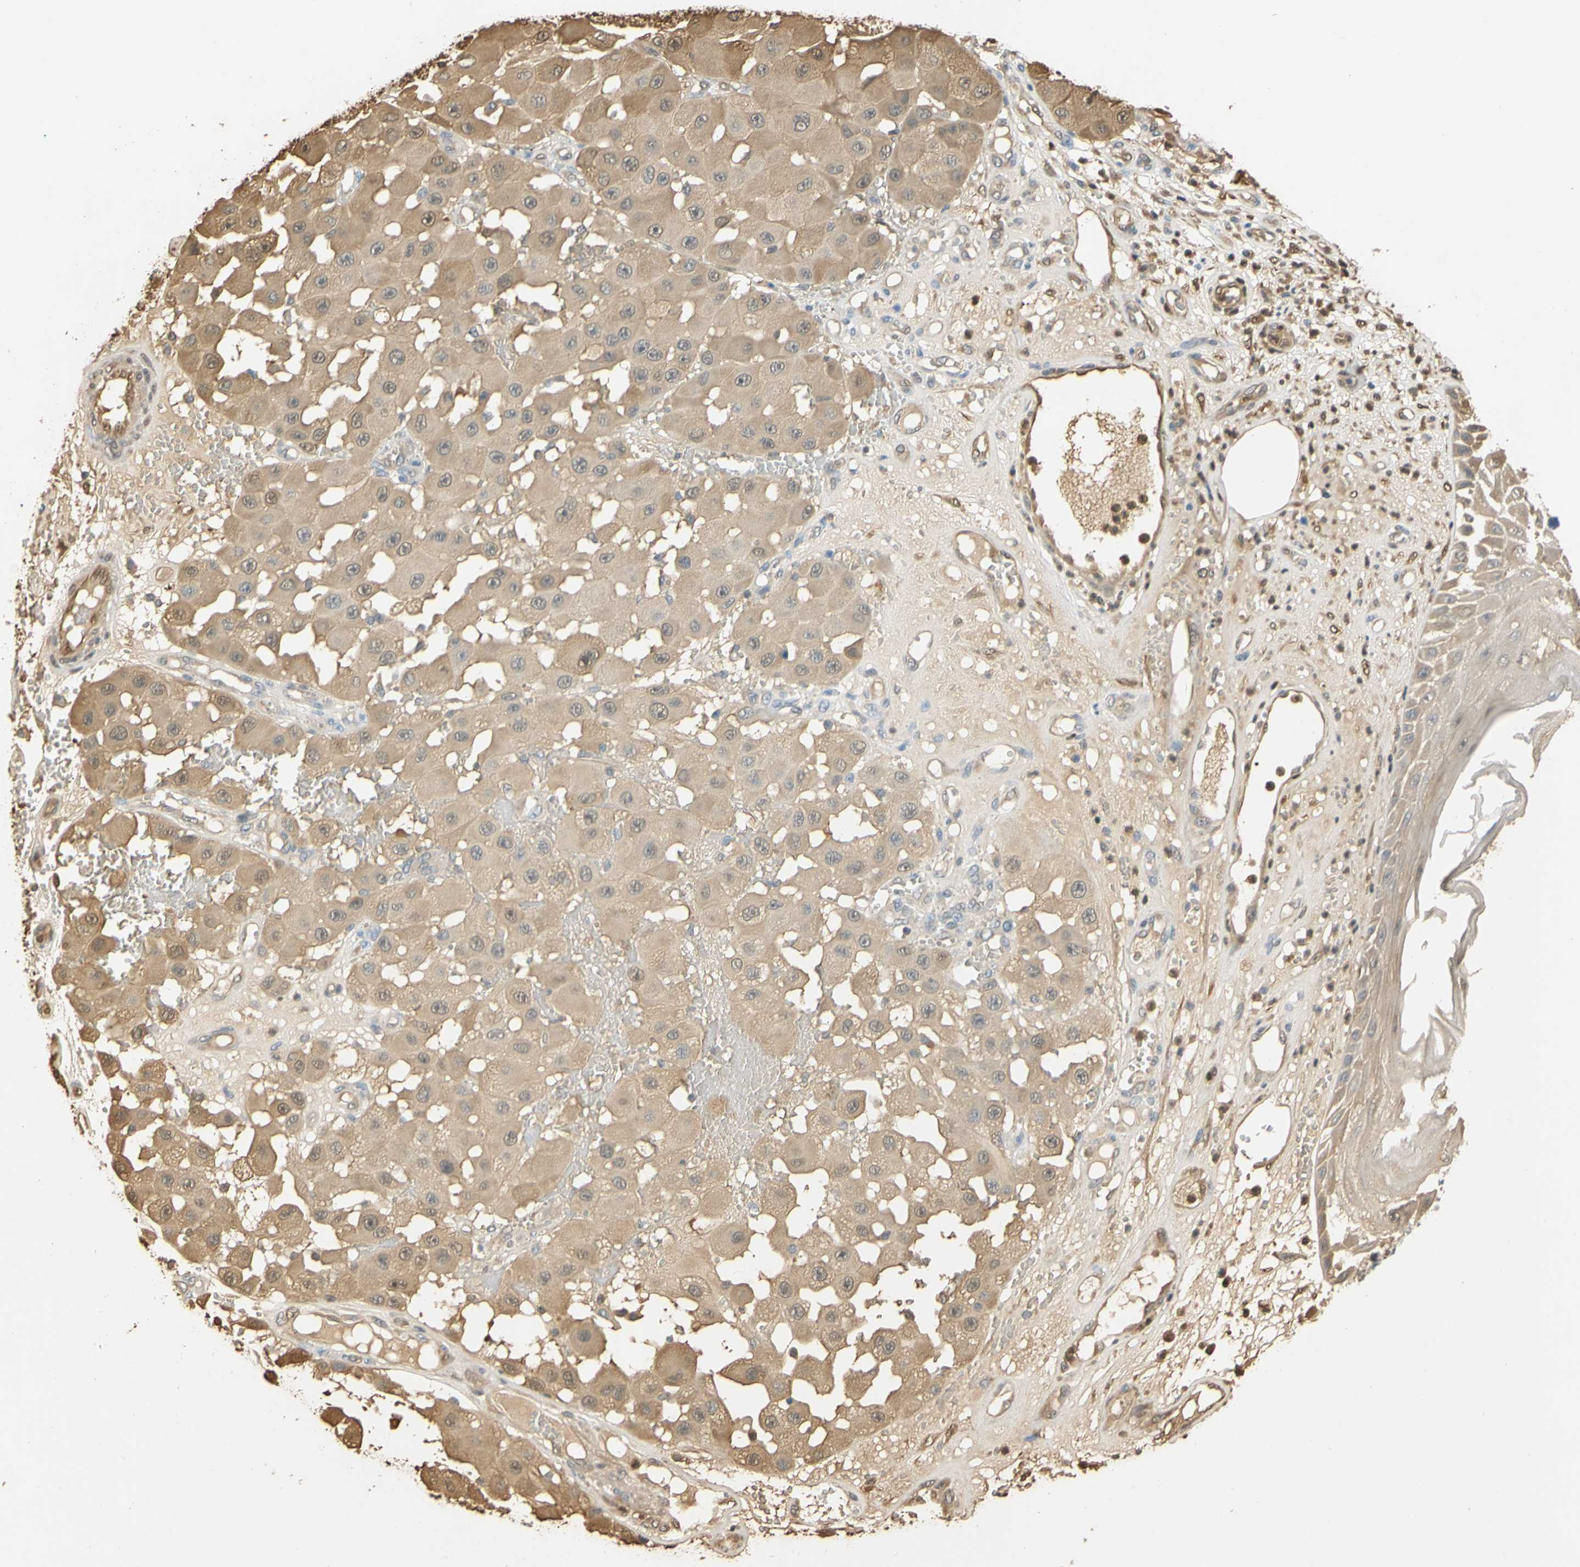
{"staining": {"intensity": "weak", "quantity": ">75%", "location": "cytoplasmic/membranous"}, "tissue": "melanoma", "cell_type": "Tumor cells", "image_type": "cancer", "snomed": [{"axis": "morphology", "description": "Malignant melanoma, NOS"}, {"axis": "topography", "description": "Skin"}], "caption": "DAB immunohistochemical staining of malignant melanoma demonstrates weak cytoplasmic/membranous protein expression in approximately >75% of tumor cells.", "gene": "S100A6", "patient": {"sex": "female", "age": 81}}